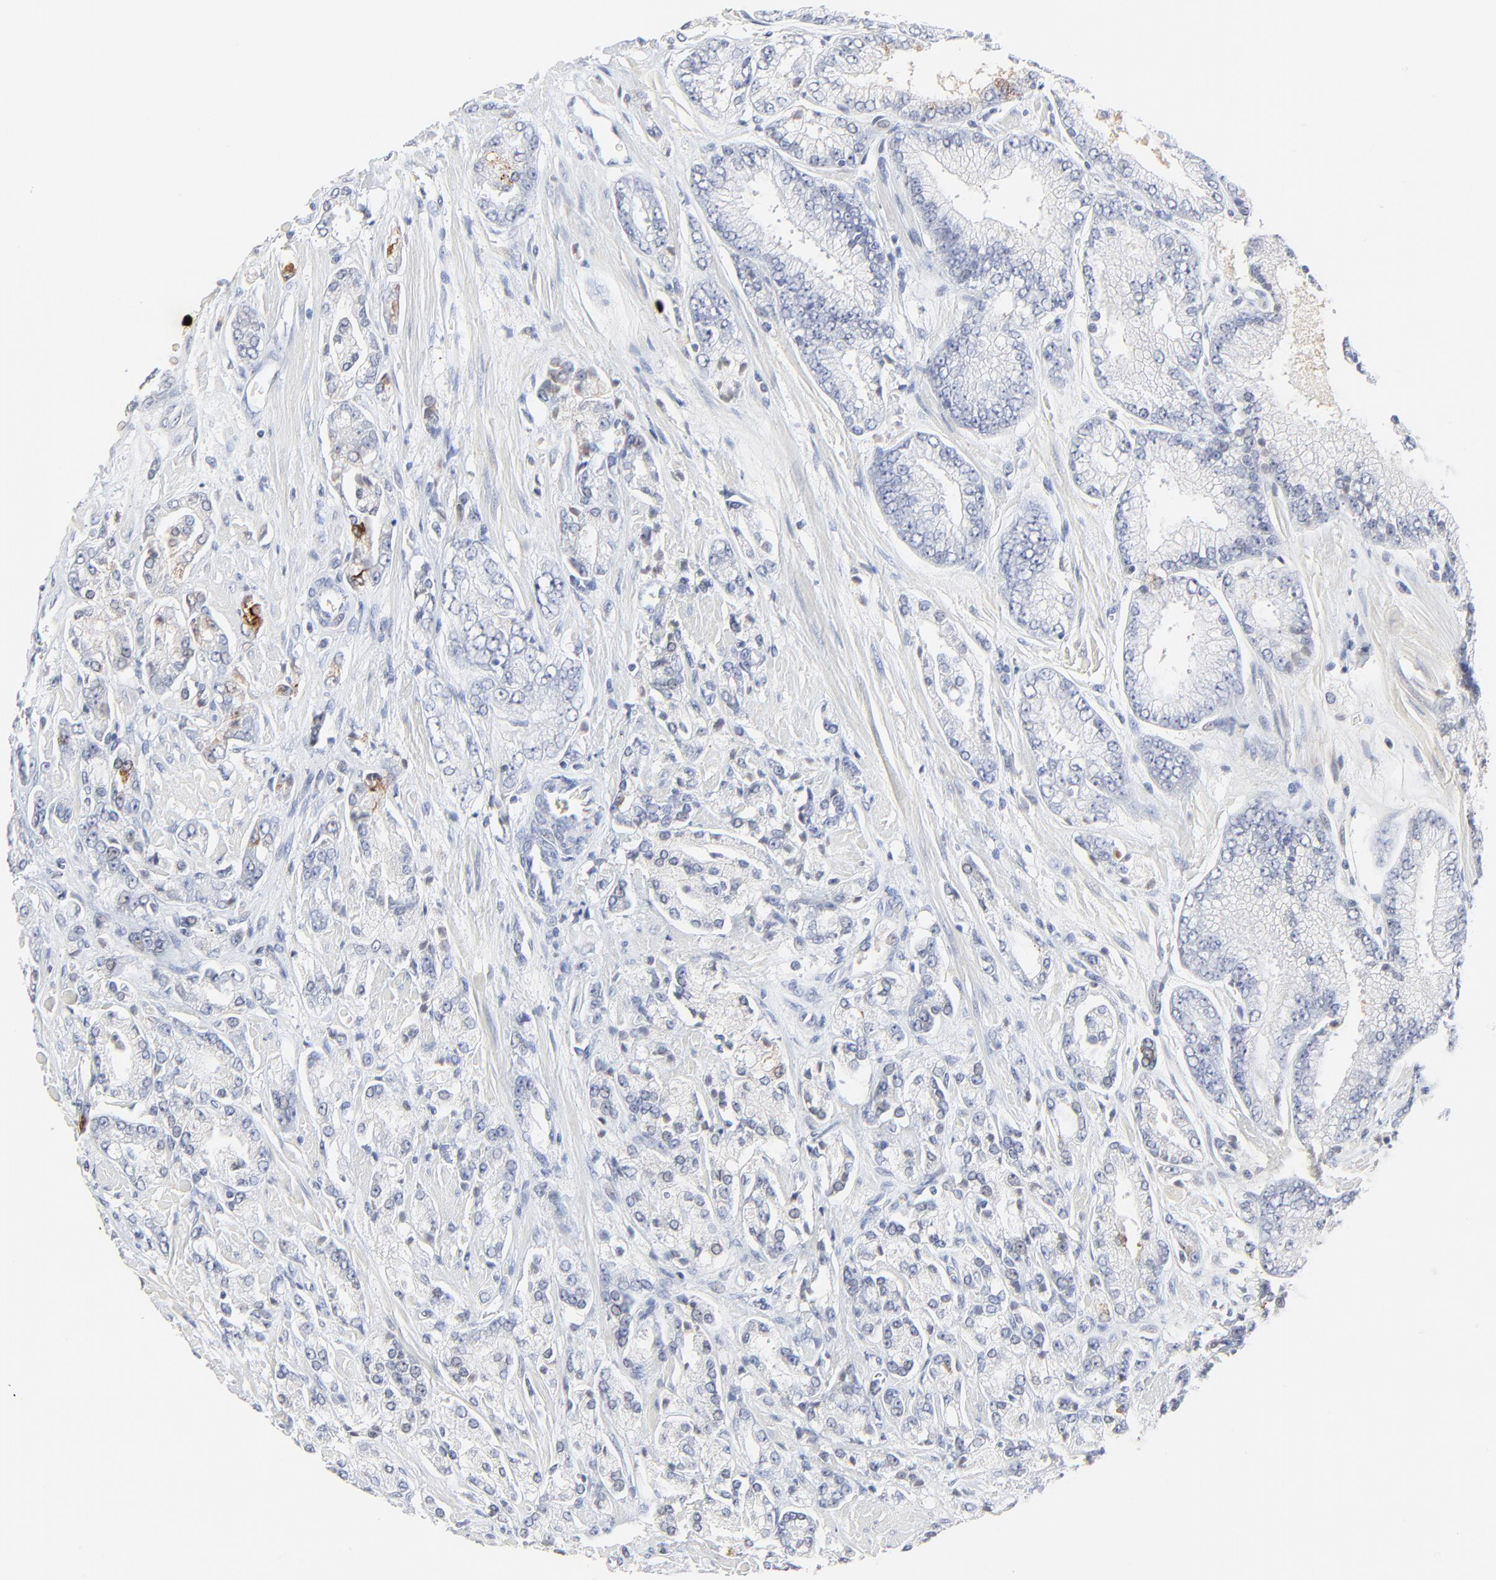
{"staining": {"intensity": "negative", "quantity": "none", "location": "none"}, "tissue": "prostate cancer", "cell_type": "Tumor cells", "image_type": "cancer", "snomed": [{"axis": "morphology", "description": "Adenocarcinoma, High grade"}, {"axis": "topography", "description": "Prostate"}], "caption": "High magnification brightfield microscopy of prostate cancer stained with DAB (brown) and counterstained with hematoxylin (blue): tumor cells show no significant expression.", "gene": "LCN2", "patient": {"sex": "male", "age": 71}}